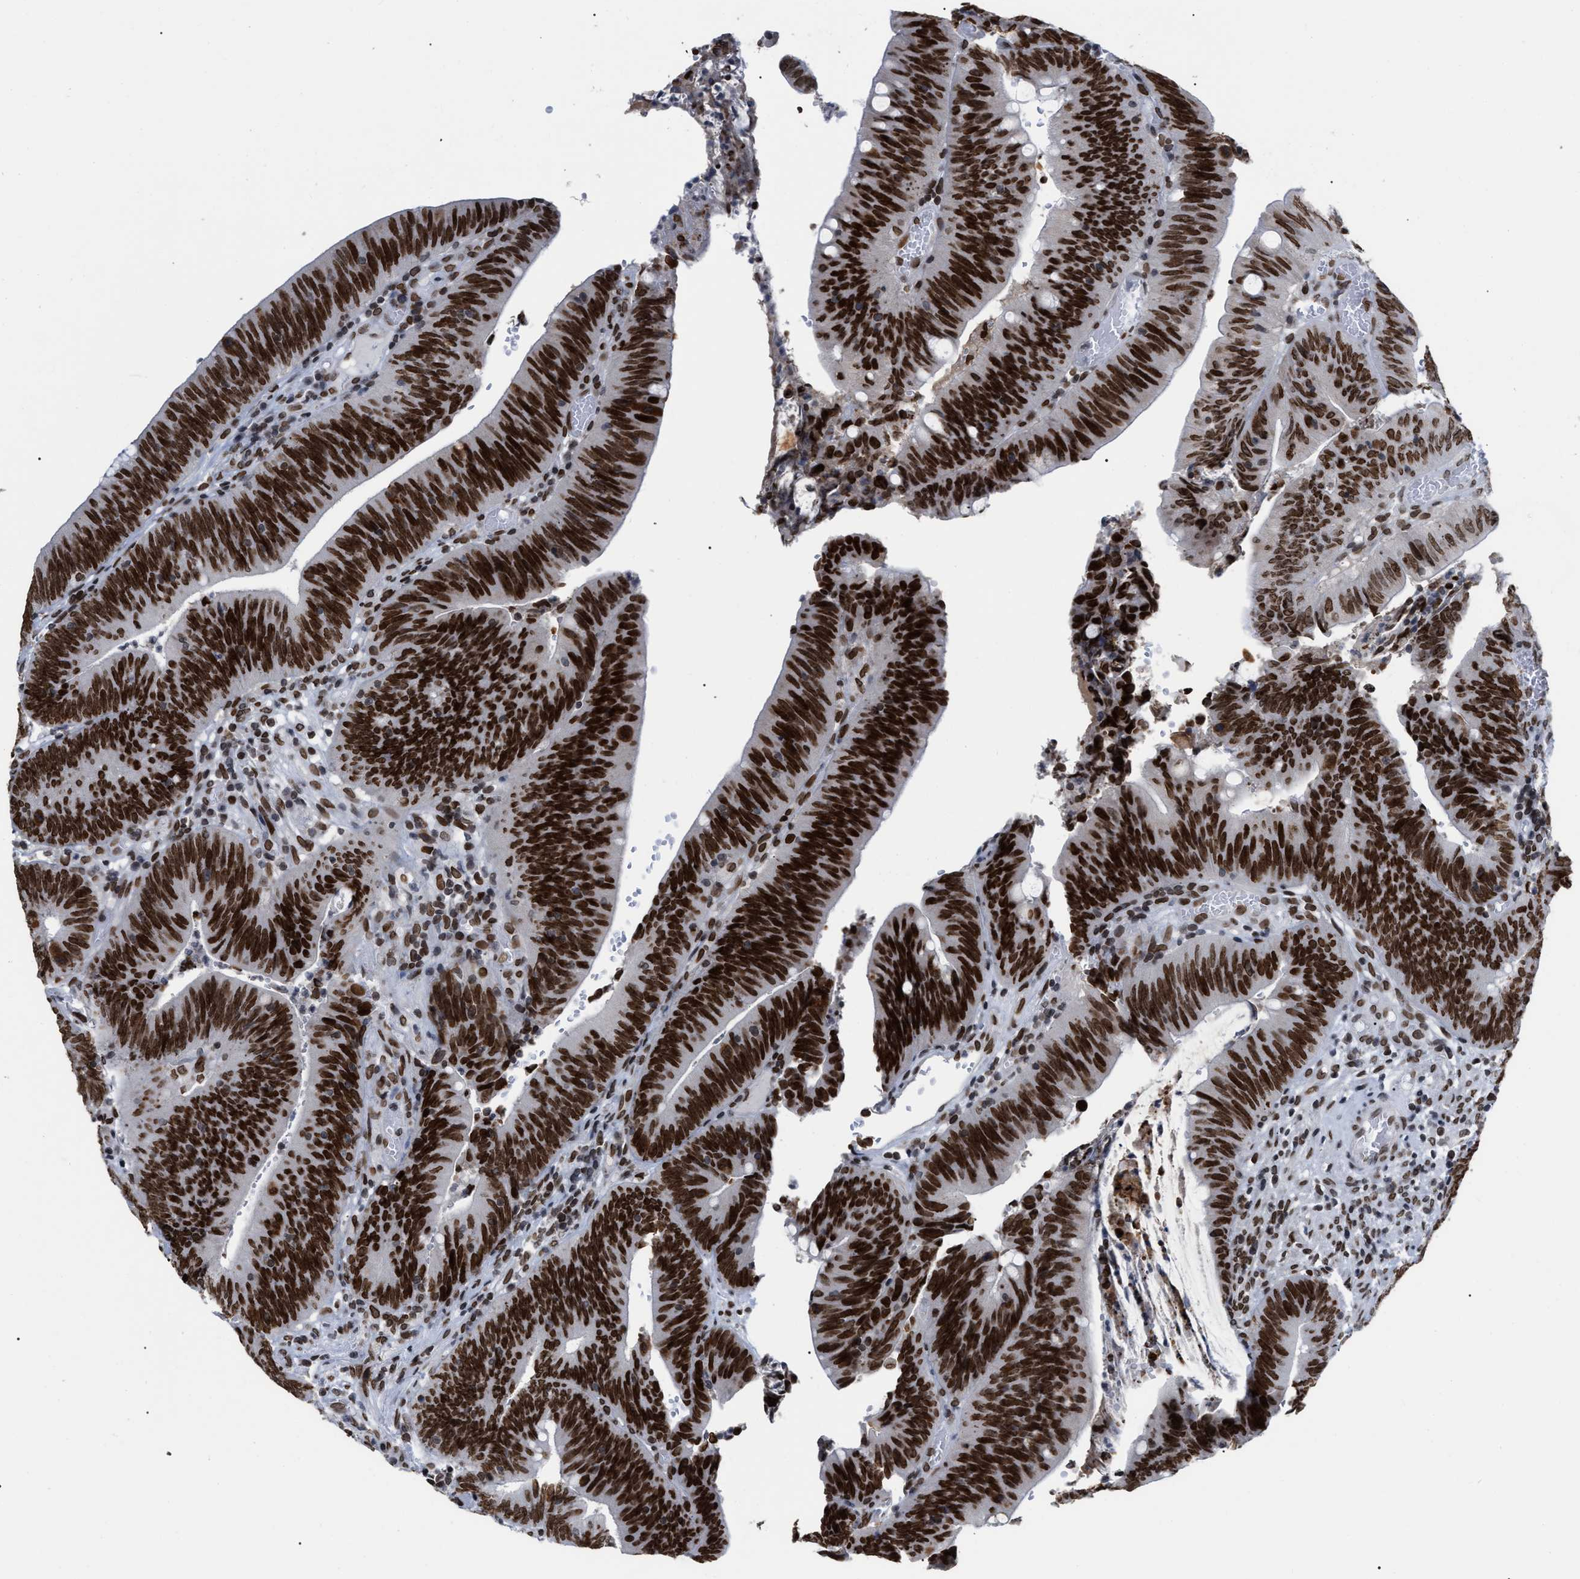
{"staining": {"intensity": "strong", "quantity": ">75%", "location": "nuclear"}, "tissue": "colorectal cancer", "cell_type": "Tumor cells", "image_type": "cancer", "snomed": [{"axis": "morphology", "description": "Normal tissue, NOS"}, {"axis": "morphology", "description": "Adenocarcinoma, NOS"}, {"axis": "topography", "description": "Rectum"}], "caption": "The photomicrograph reveals a brown stain indicating the presence of a protein in the nuclear of tumor cells in colorectal adenocarcinoma.", "gene": "TPR", "patient": {"sex": "female", "age": 66}}